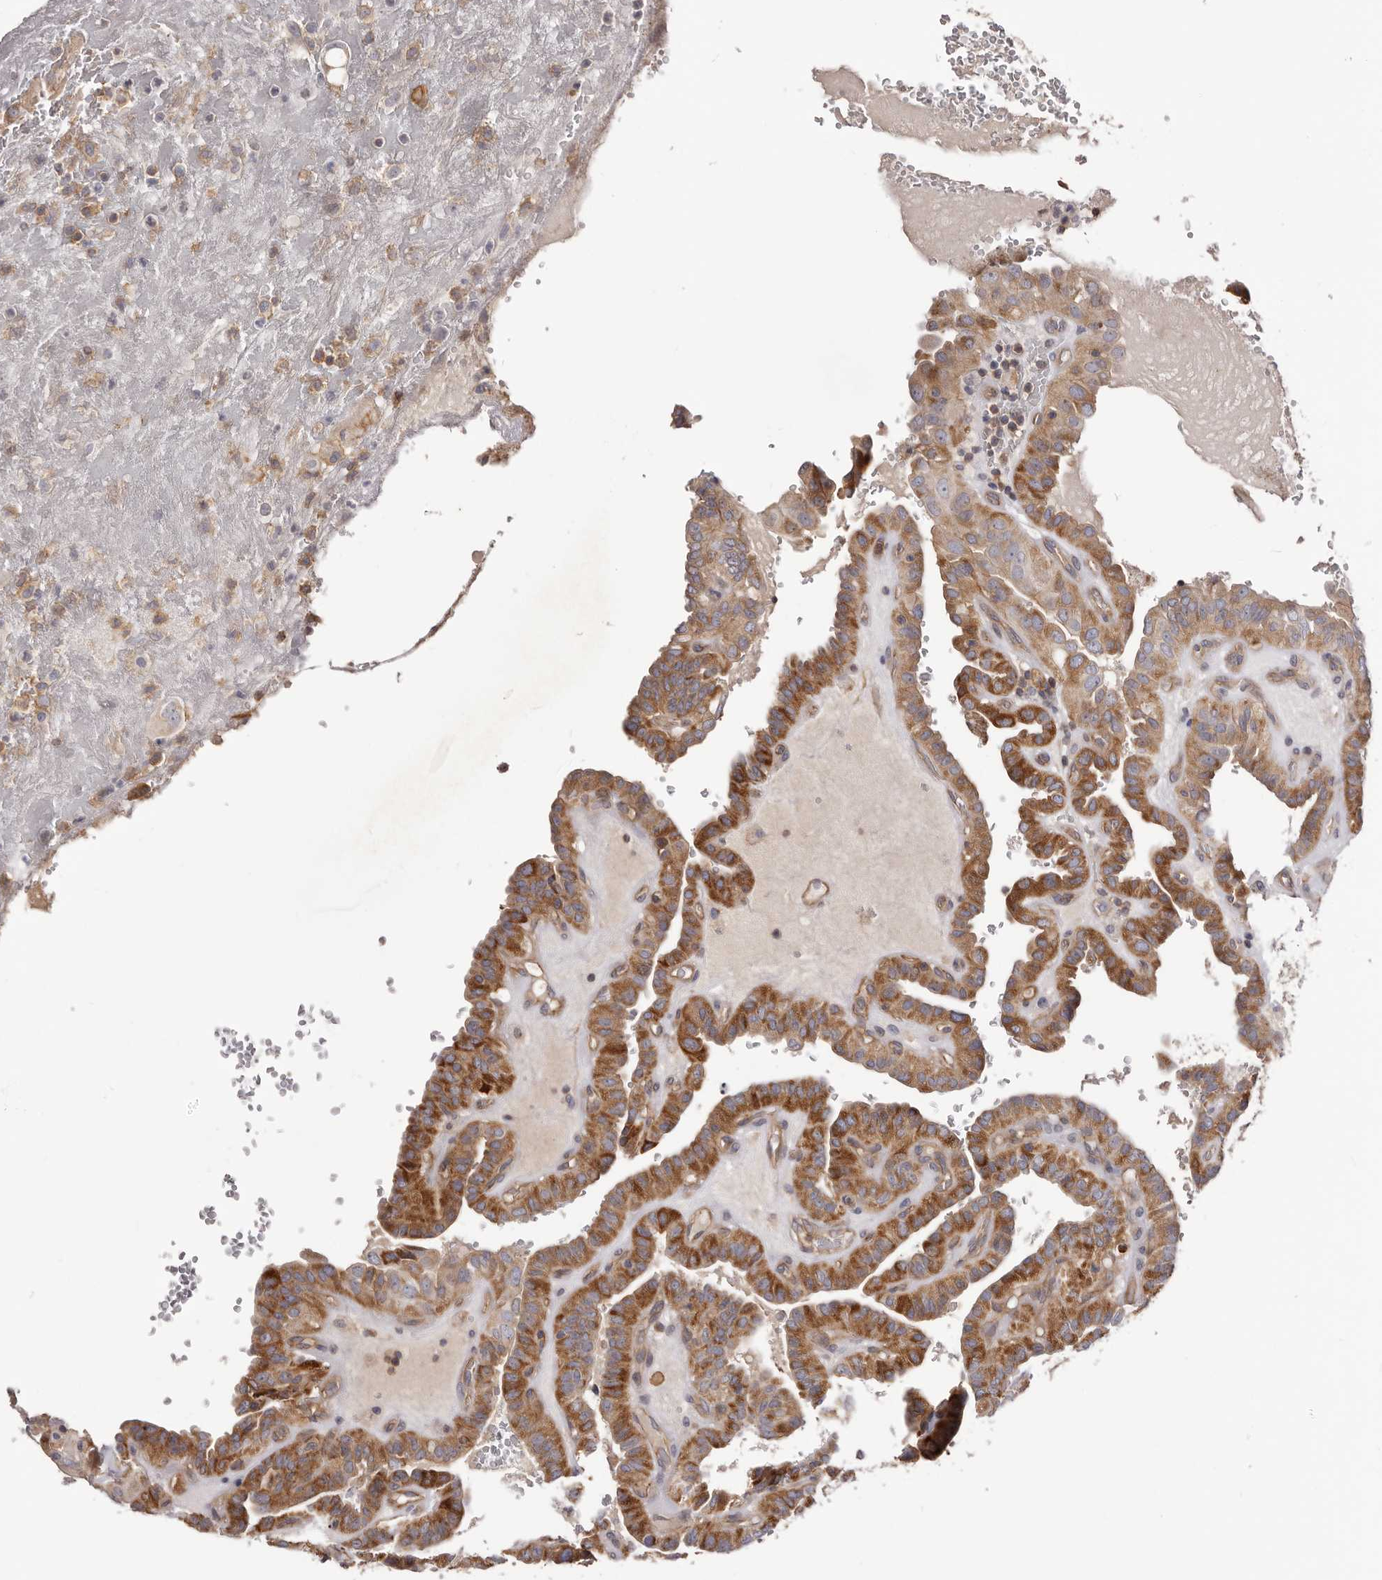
{"staining": {"intensity": "strong", "quantity": ">75%", "location": "cytoplasmic/membranous"}, "tissue": "thyroid cancer", "cell_type": "Tumor cells", "image_type": "cancer", "snomed": [{"axis": "morphology", "description": "Papillary adenocarcinoma, NOS"}, {"axis": "topography", "description": "Thyroid gland"}], "caption": "Thyroid papillary adenocarcinoma tissue exhibits strong cytoplasmic/membranous expression in about >75% of tumor cells", "gene": "DMRT2", "patient": {"sex": "male", "age": 77}}